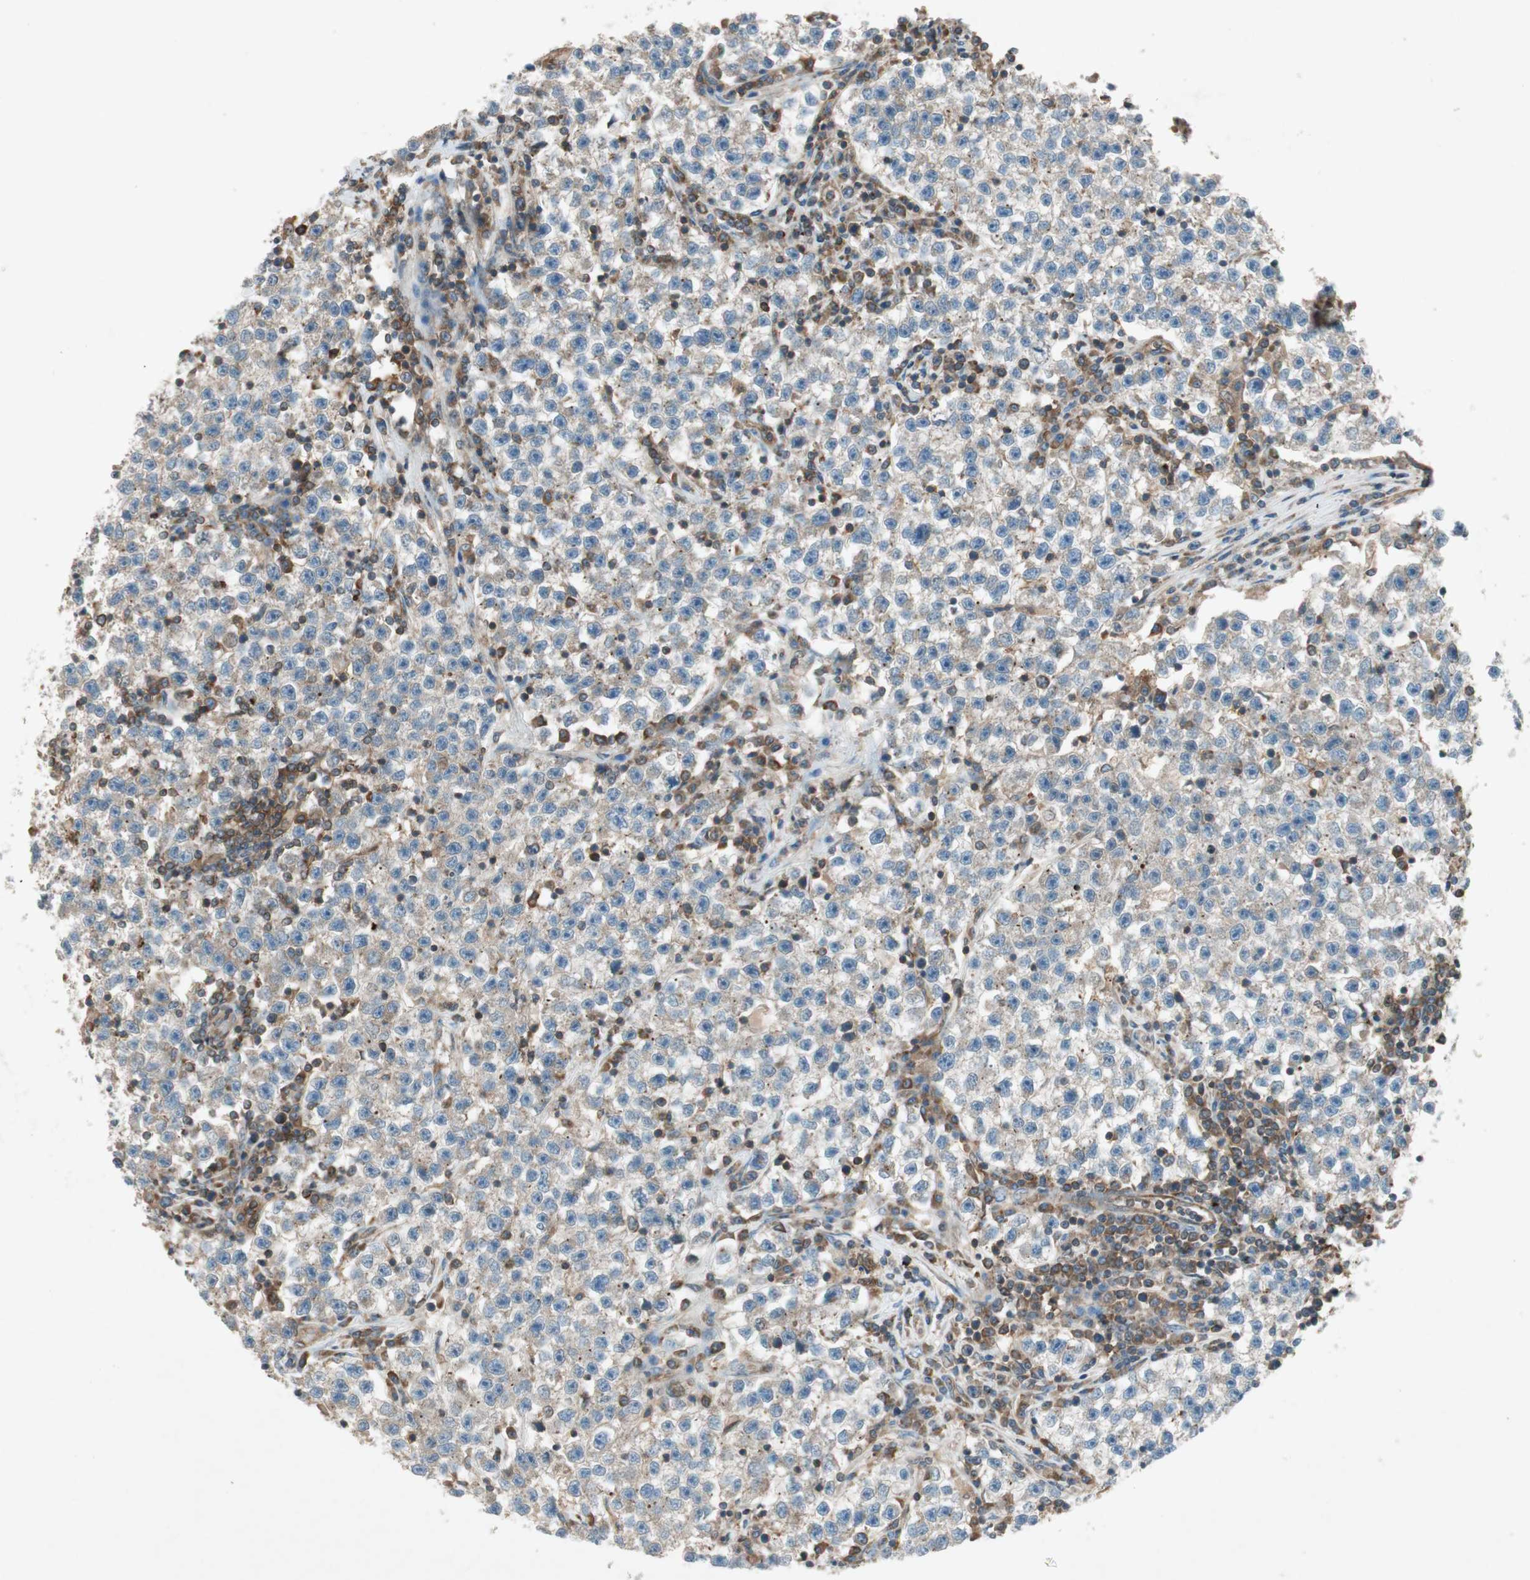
{"staining": {"intensity": "weak", "quantity": ">75%", "location": "cytoplasmic/membranous"}, "tissue": "testis cancer", "cell_type": "Tumor cells", "image_type": "cancer", "snomed": [{"axis": "morphology", "description": "Seminoma, NOS"}, {"axis": "topography", "description": "Testis"}], "caption": "Weak cytoplasmic/membranous positivity is appreciated in about >75% of tumor cells in testis cancer.", "gene": "CHADL", "patient": {"sex": "male", "age": 22}}